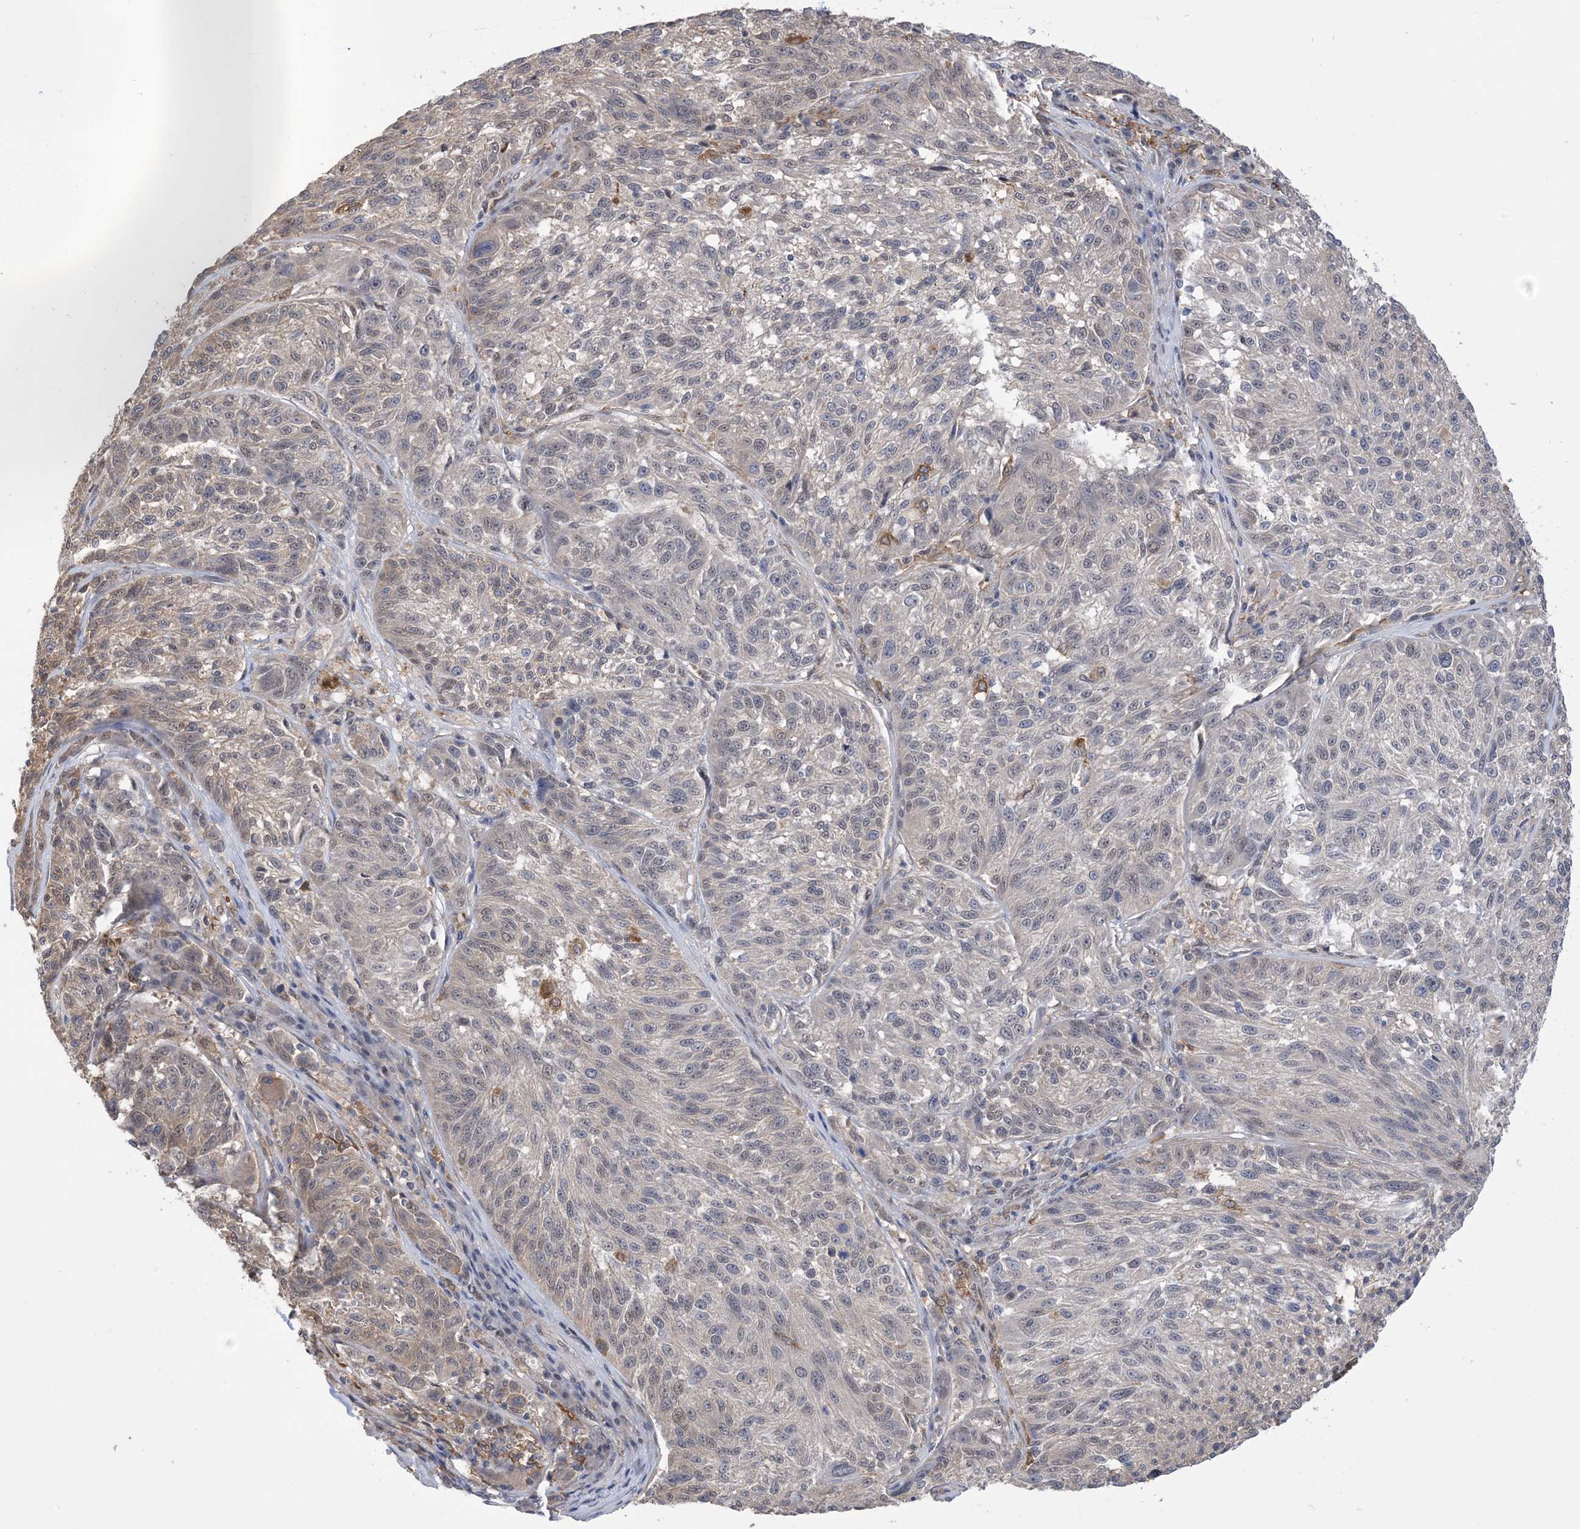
{"staining": {"intensity": "negative", "quantity": "none", "location": "none"}, "tissue": "melanoma", "cell_type": "Tumor cells", "image_type": "cancer", "snomed": [{"axis": "morphology", "description": "Malignant melanoma, NOS"}, {"axis": "topography", "description": "Skin"}], "caption": "High magnification brightfield microscopy of melanoma stained with DAB (brown) and counterstained with hematoxylin (blue): tumor cells show no significant positivity.", "gene": "ZNF8", "patient": {"sex": "male", "age": 53}}